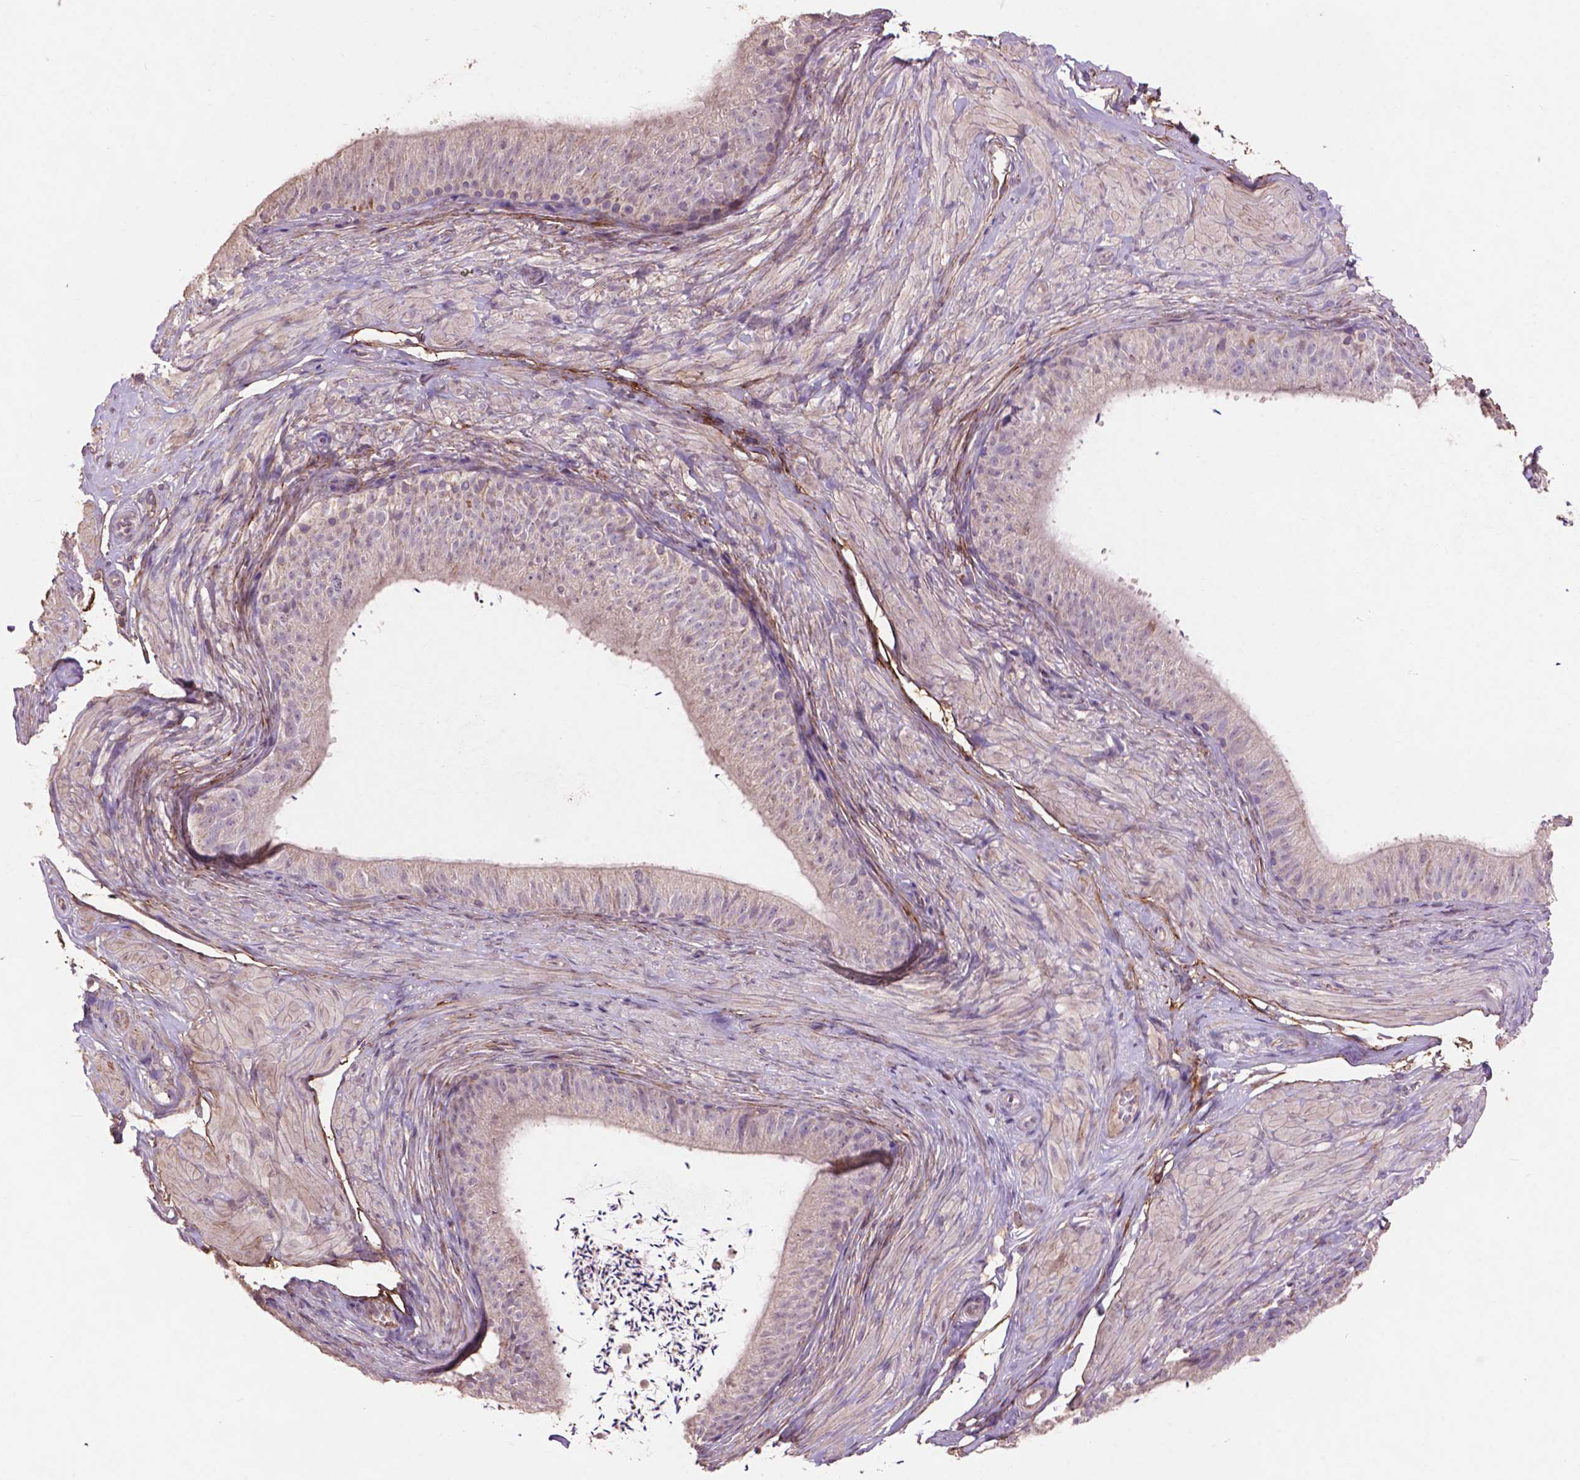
{"staining": {"intensity": "negative", "quantity": "none", "location": "none"}, "tissue": "epididymis", "cell_type": "Glandular cells", "image_type": "normal", "snomed": [{"axis": "morphology", "description": "Normal tissue, NOS"}, {"axis": "topography", "description": "Epididymis, spermatic cord, NOS"}, {"axis": "topography", "description": "Epididymis"}, {"axis": "topography", "description": "Peripheral nerve tissue"}], "caption": "IHC histopathology image of unremarkable epididymis: human epididymis stained with DAB demonstrates no significant protein staining in glandular cells.", "gene": "LRRC3C", "patient": {"sex": "male", "age": 29}}